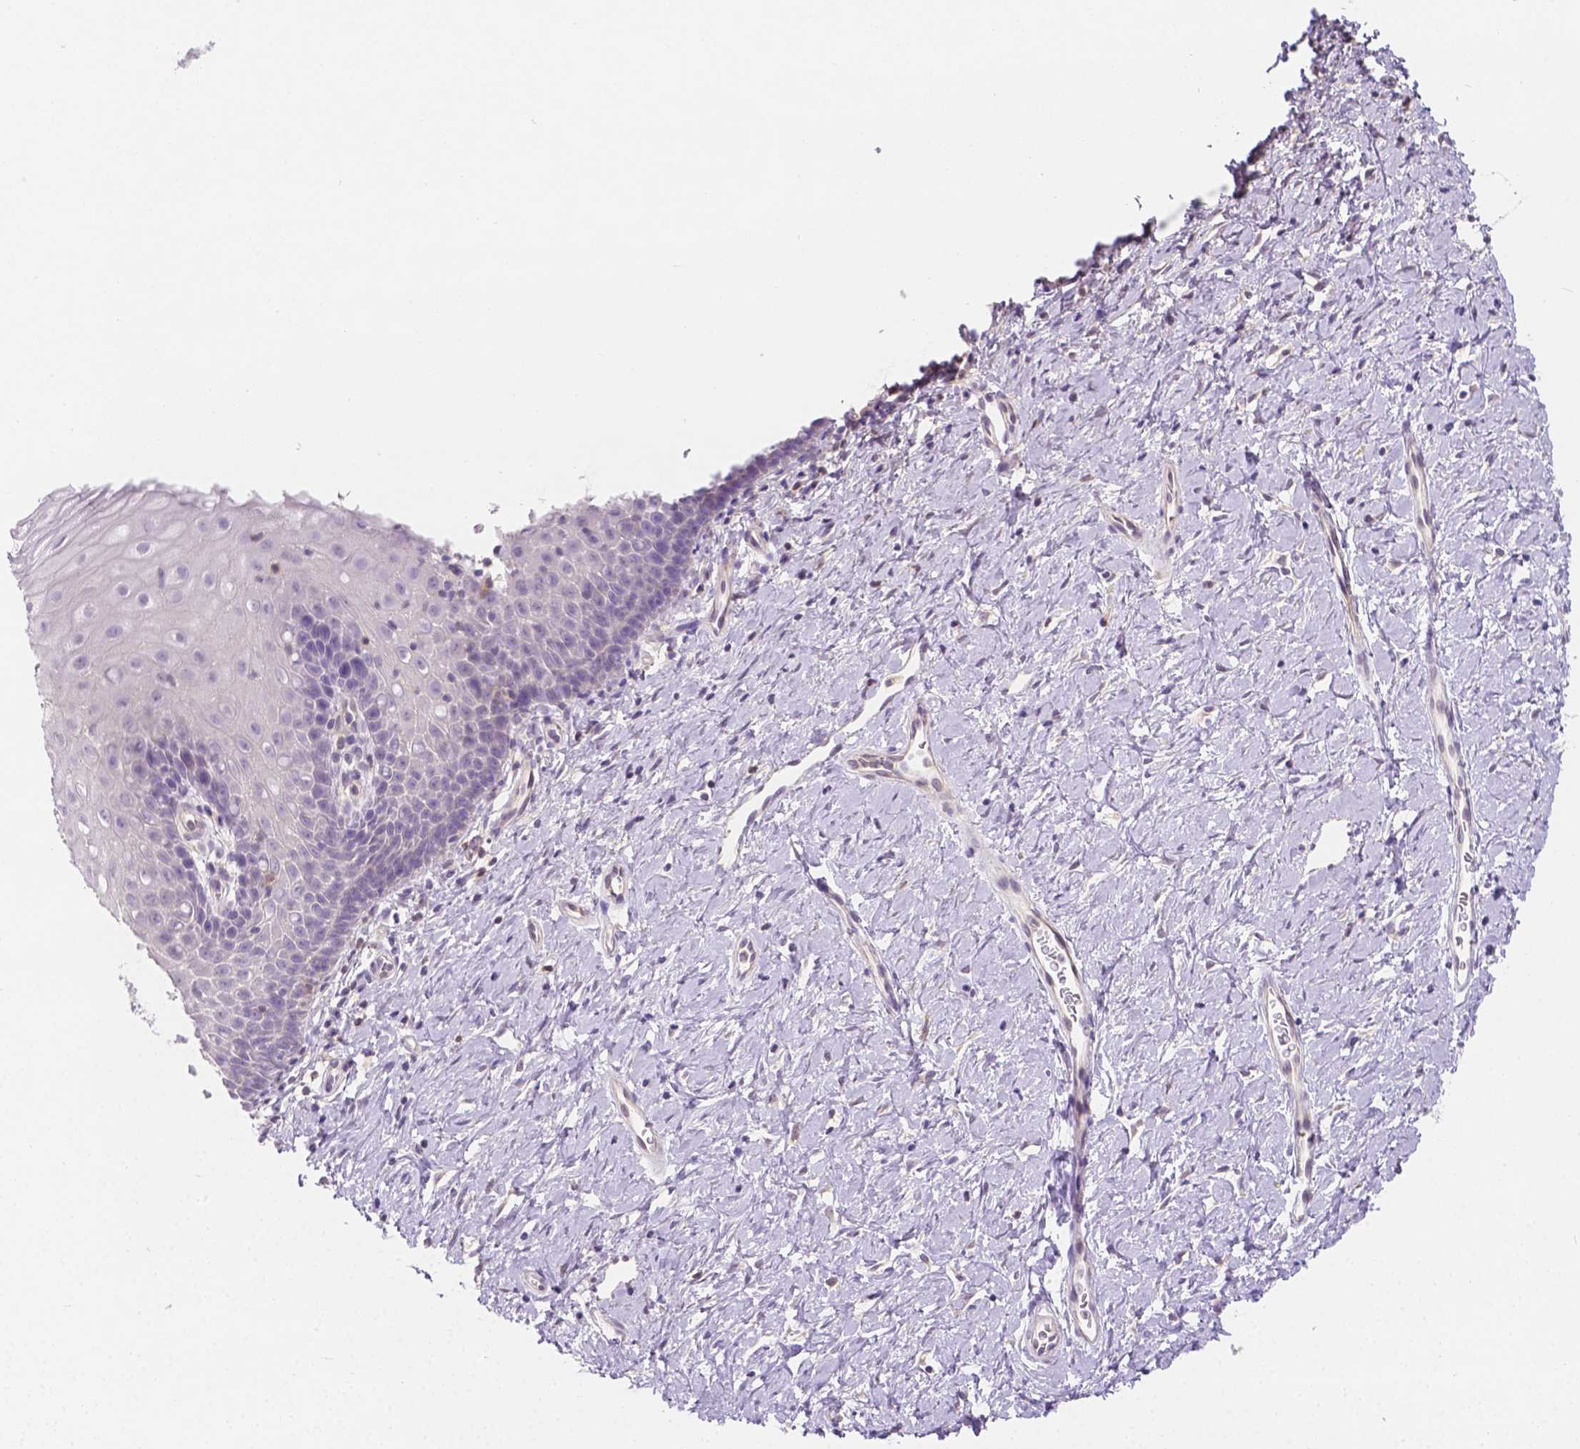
{"staining": {"intensity": "negative", "quantity": "none", "location": "none"}, "tissue": "cervix", "cell_type": "Glandular cells", "image_type": "normal", "snomed": [{"axis": "morphology", "description": "Normal tissue, NOS"}, {"axis": "topography", "description": "Cervix"}], "caption": "A photomicrograph of cervix stained for a protein displays no brown staining in glandular cells.", "gene": "SGTB", "patient": {"sex": "female", "age": 37}}